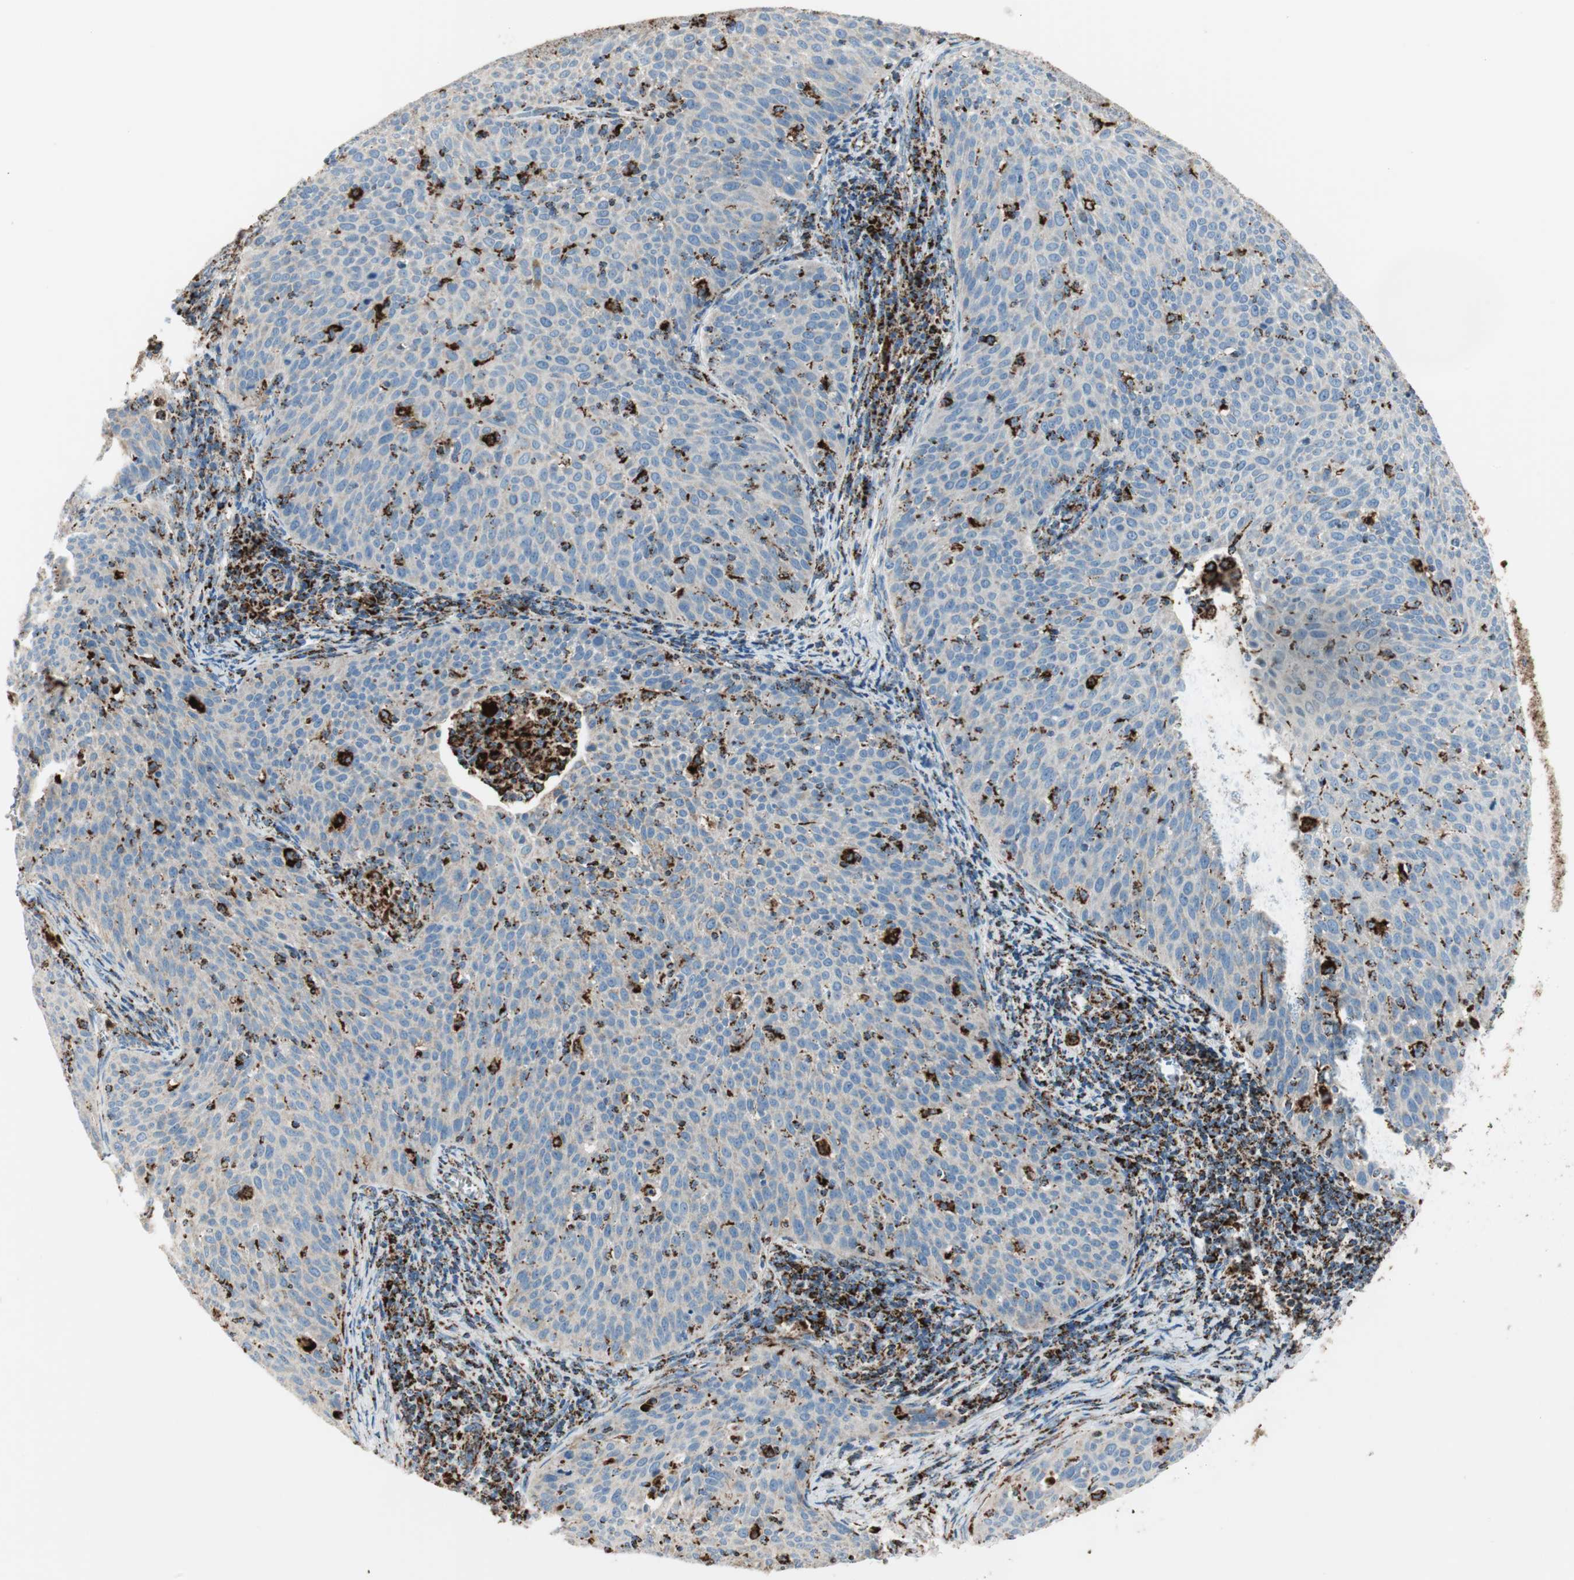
{"staining": {"intensity": "negative", "quantity": "none", "location": "none"}, "tissue": "cervical cancer", "cell_type": "Tumor cells", "image_type": "cancer", "snomed": [{"axis": "morphology", "description": "Squamous cell carcinoma, NOS"}, {"axis": "topography", "description": "Cervix"}], "caption": "Human cervical squamous cell carcinoma stained for a protein using immunohistochemistry reveals no staining in tumor cells.", "gene": "ME2", "patient": {"sex": "female", "age": 38}}